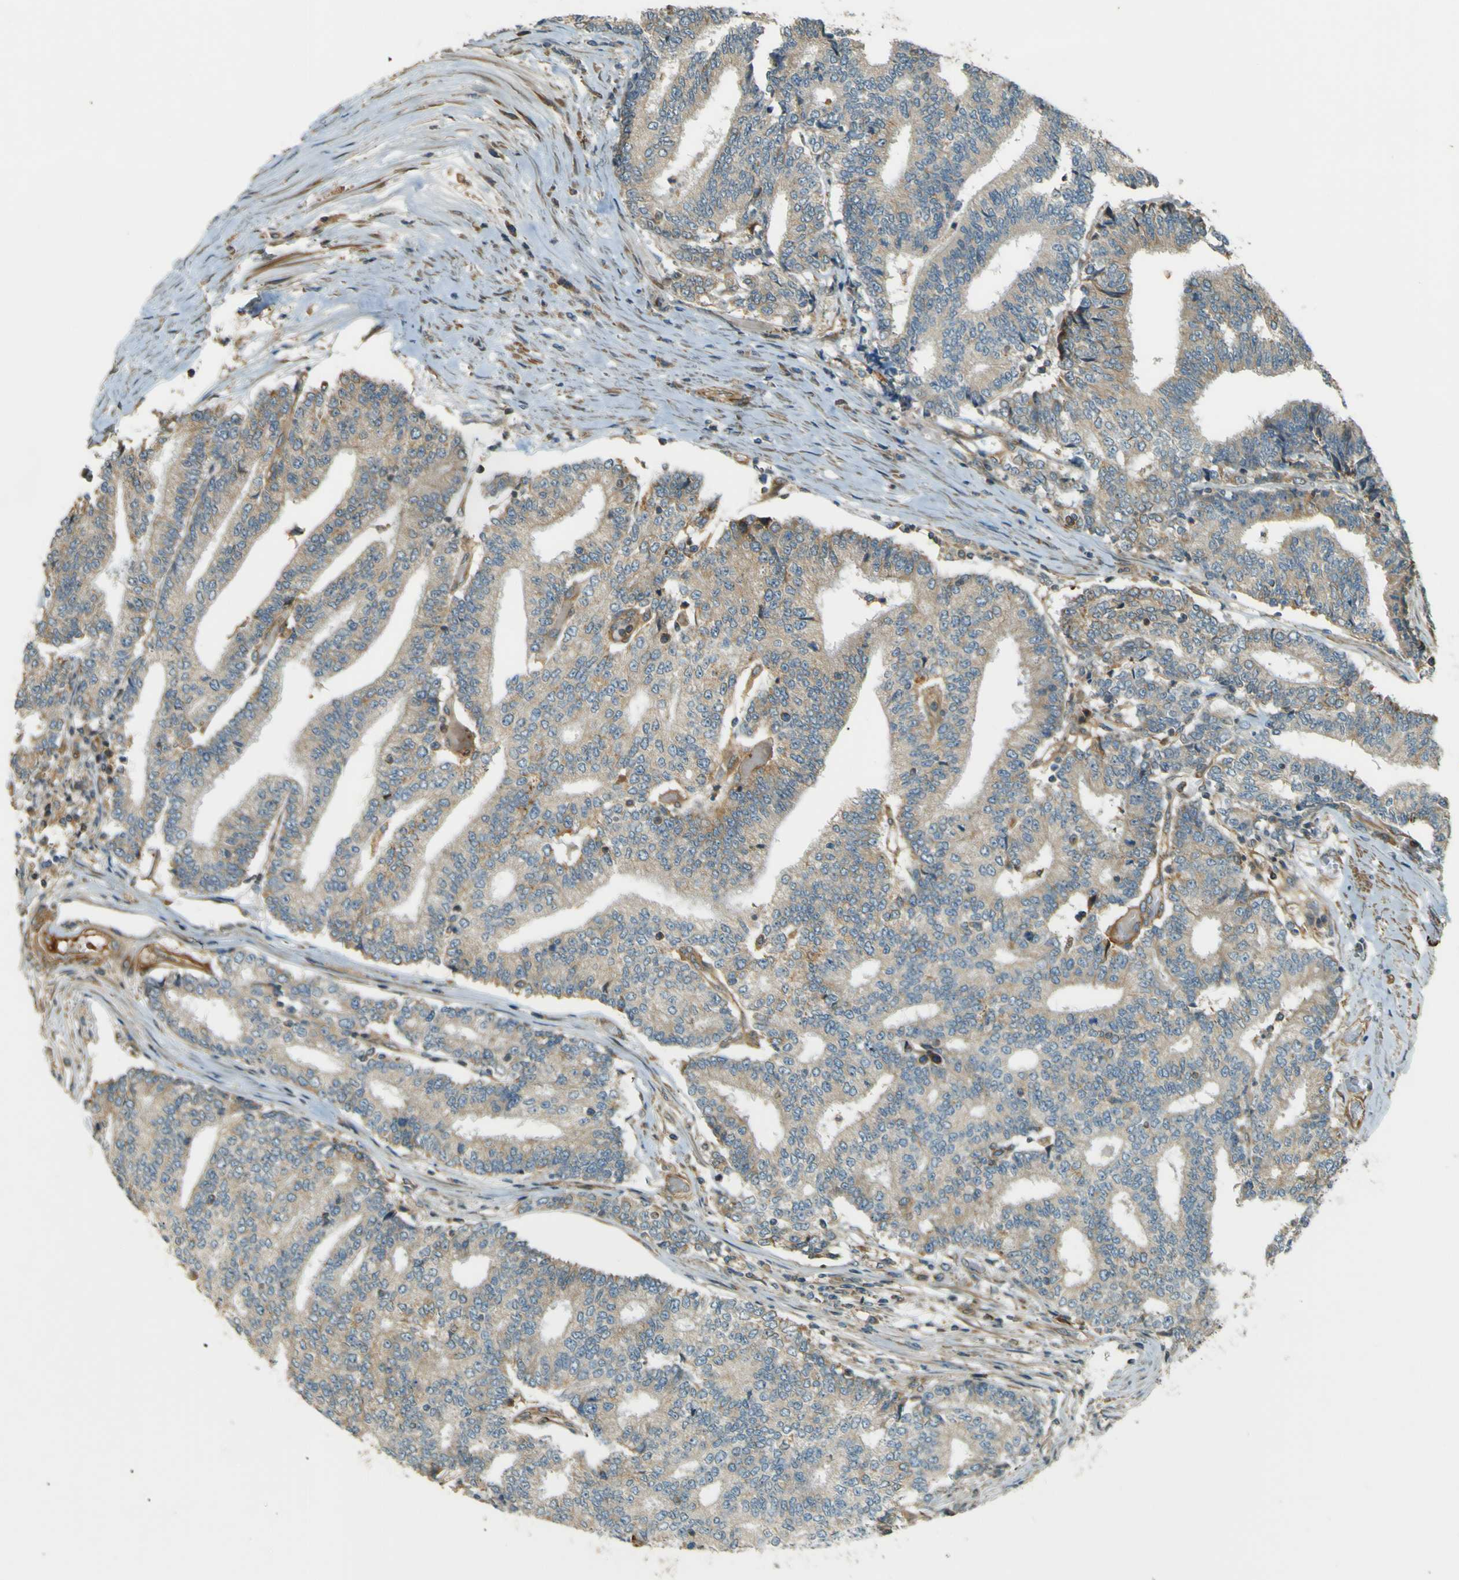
{"staining": {"intensity": "weak", "quantity": ">75%", "location": "cytoplasmic/membranous"}, "tissue": "prostate cancer", "cell_type": "Tumor cells", "image_type": "cancer", "snomed": [{"axis": "morphology", "description": "Normal tissue, NOS"}, {"axis": "morphology", "description": "Adenocarcinoma, High grade"}, {"axis": "topography", "description": "Prostate"}, {"axis": "topography", "description": "Seminal veicle"}], "caption": "Brown immunohistochemical staining in human prostate cancer shows weak cytoplasmic/membranous staining in about >75% of tumor cells. (brown staining indicates protein expression, while blue staining denotes nuclei).", "gene": "LPCAT1", "patient": {"sex": "male", "age": 55}}